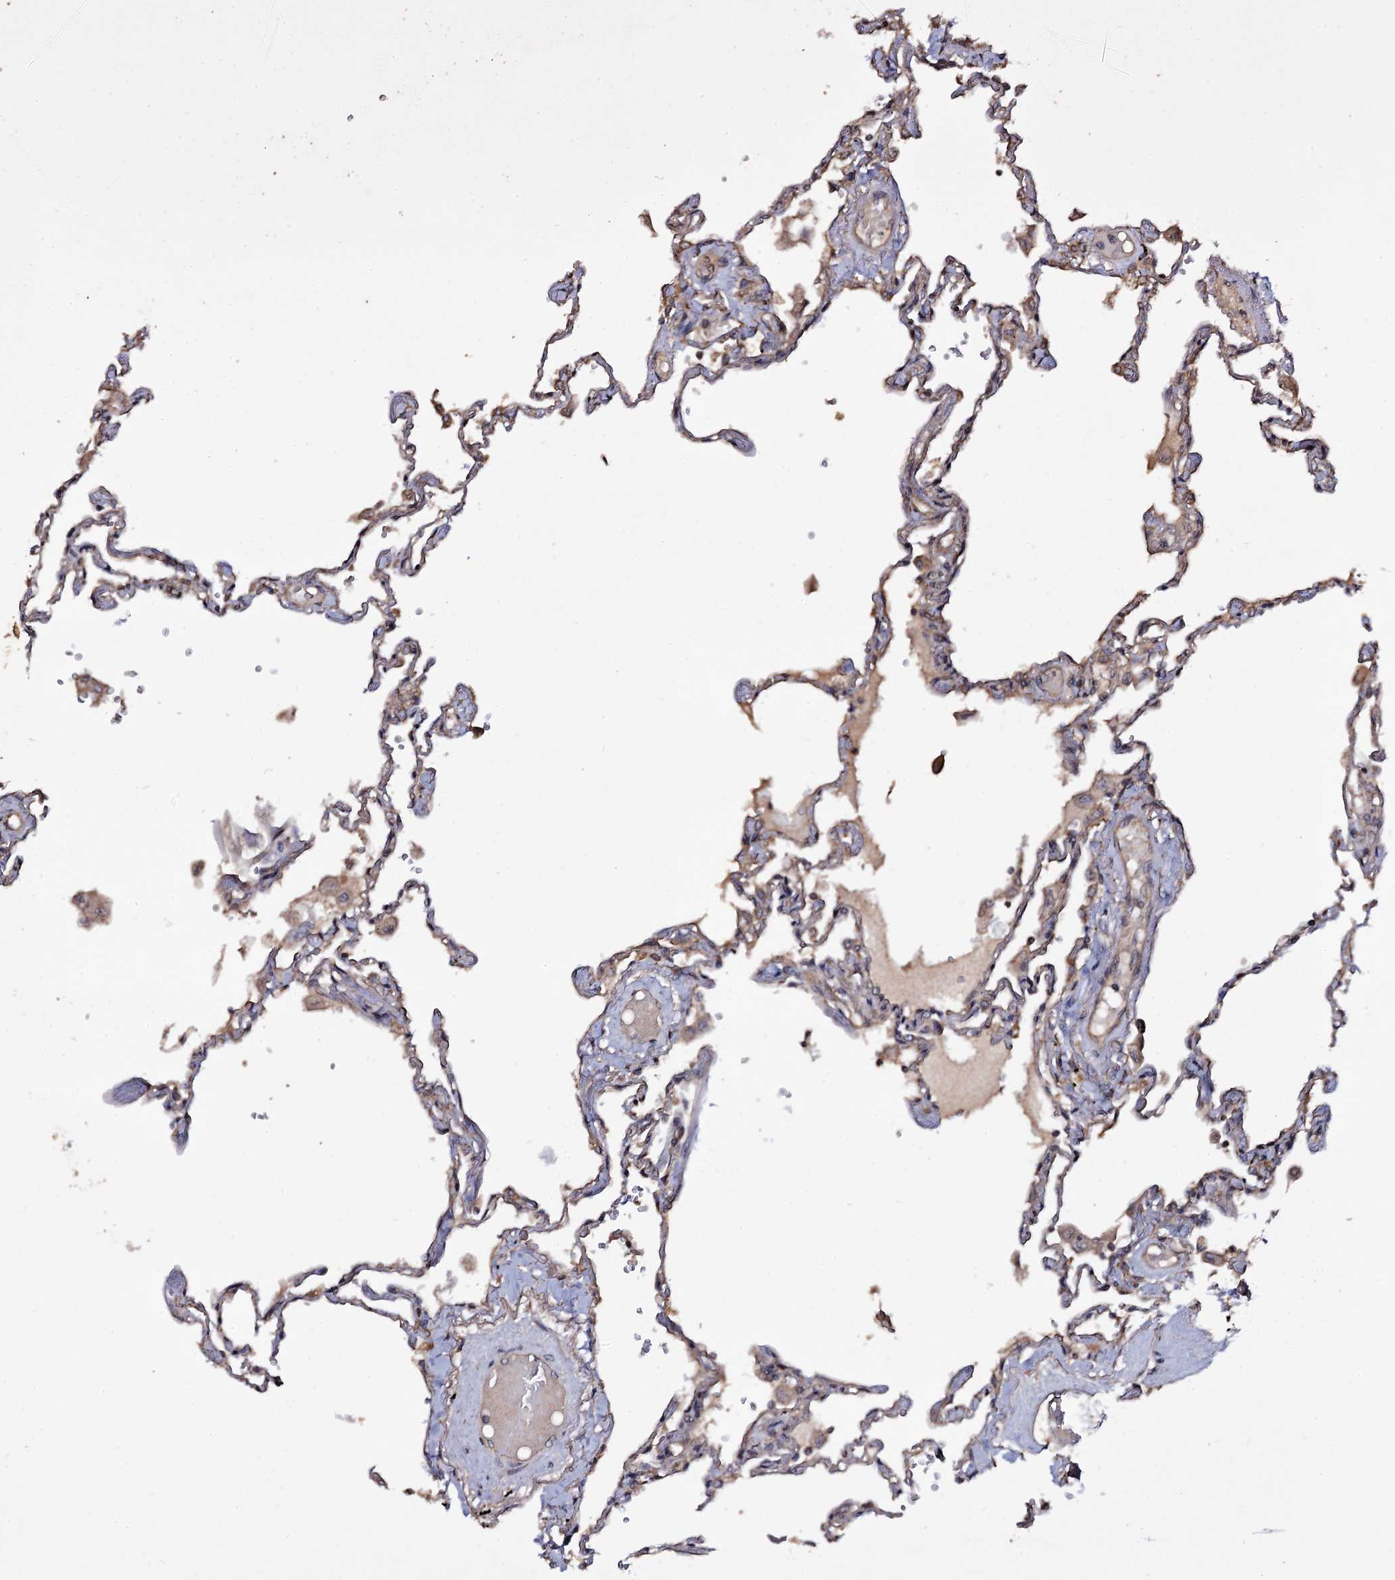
{"staining": {"intensity": "weak", "quantity": "25%-75%", "location": "cytoplasmic/membranous"}, "tissue": "lung", "cell_type": "Alveolar cells", "image_type": "normal", "snomed": [{"axis": "morphology", "description": "Normal tissue, NOS"}, {"axis": "topography", "description": "Lung"}], "caption": "Alveolar cells demonstrate low levels of weak cytoplasmic/membranous positivity in approximately 25%-75% of cells in normal lung.", "gene": "TTC23", "patient": {"sex": "female", "age": 67}}